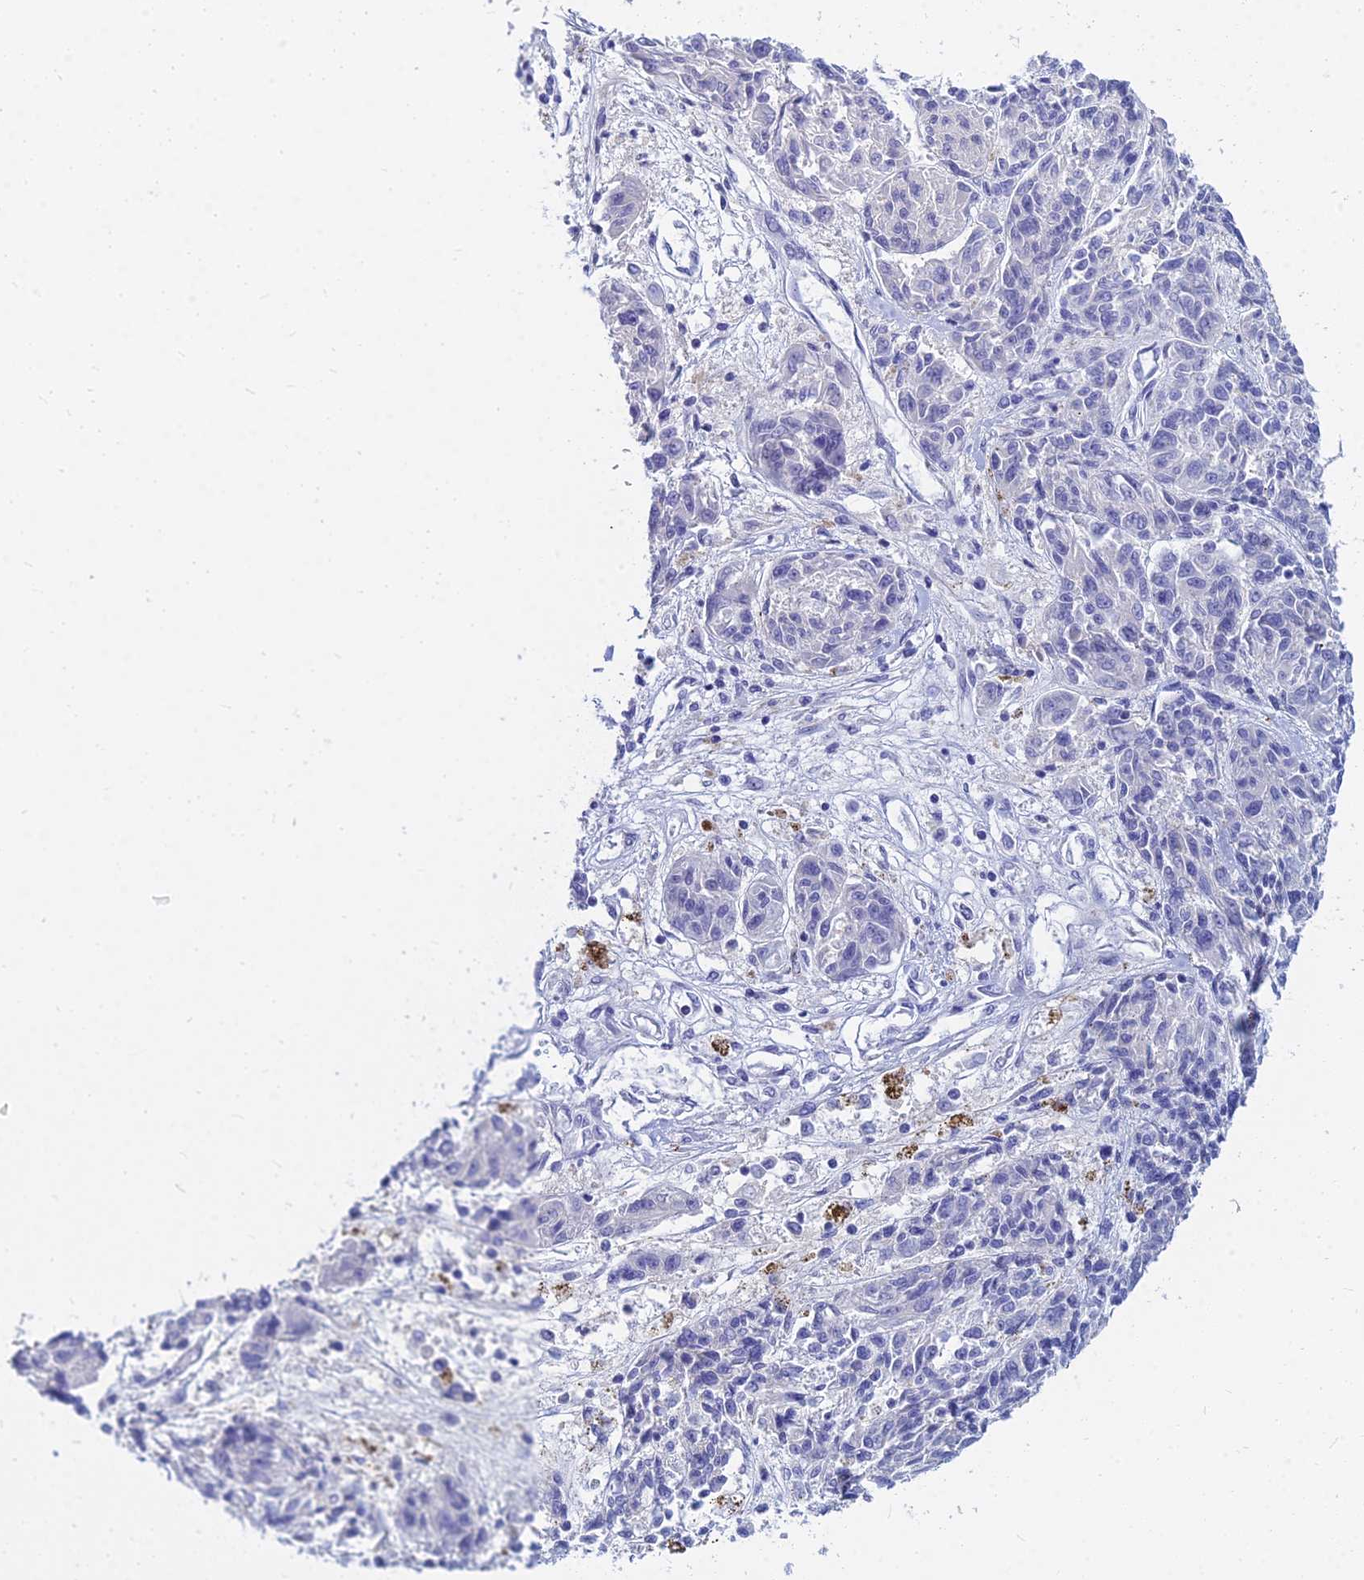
{"staining": {"intensity": "negative", "quantity": "none", "location": "none"}, "tissue": "melanoma", "cell_type": "Tumor cells", "image_type": "cancer", "snomed": [{"axis": "morphology", "description": "Malignant melanoma, NOS"}, {"axis": "topography", "description": "Skin"}], "caption": "This is an IHC histopathology image of malignant melanoma. There is no expression in tumor cells.", "gene": "ZNF552", "patient": {"sex": "male", "age": 53}}